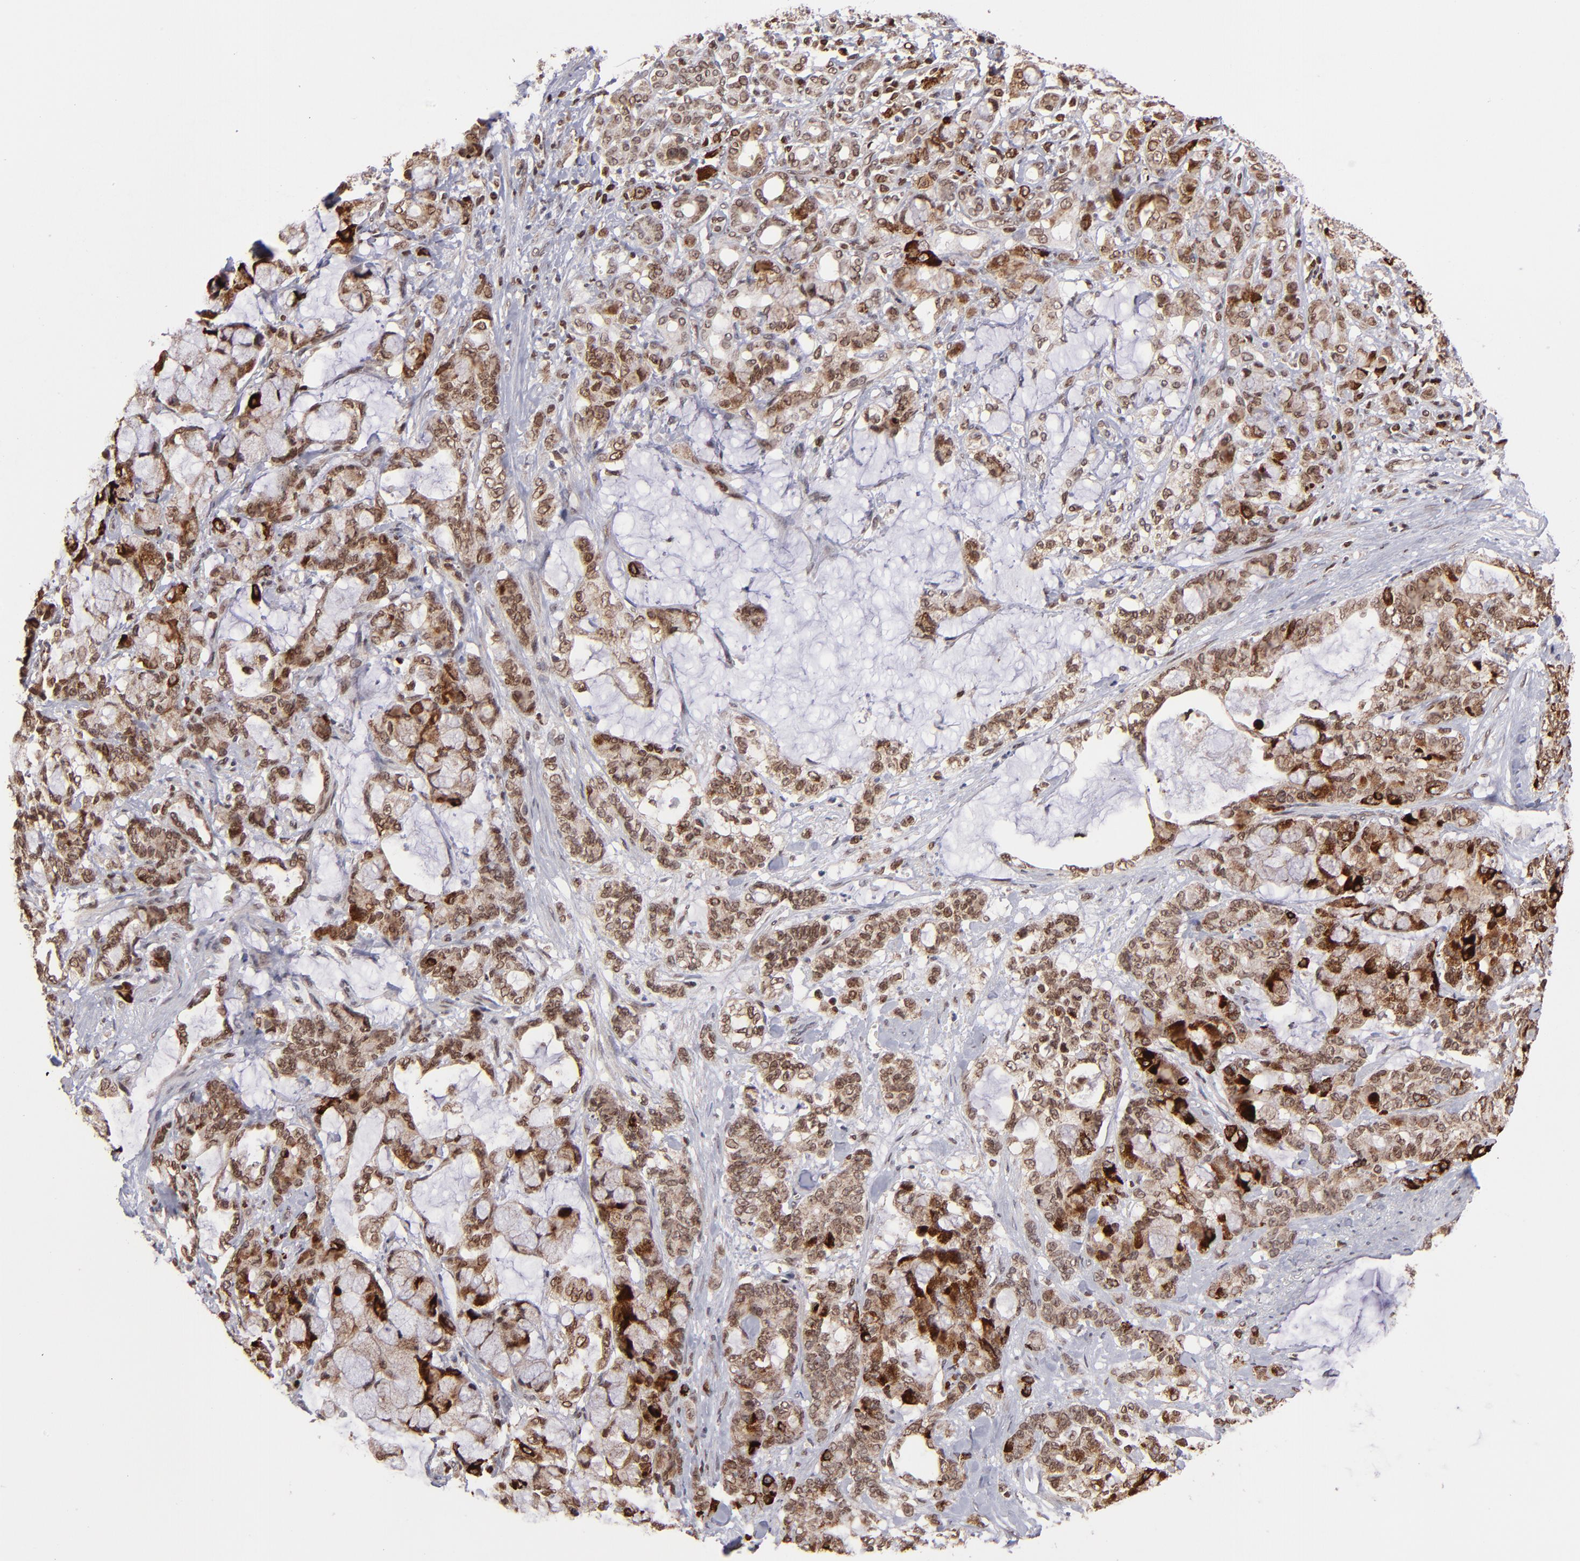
{"staining": {"intensity": "moderate", "quantity": ">75%", "location": "cytoplasmic/membranous,nuclear"}, "tissue": "pancreatic cancer", "cell_type": "Tumor cells", "image_type": "cancer", "snomed": [{"axis": "morphology", "description": "Adenocarcinoma, NOS"}, {"axis": "topography", "description": "Pancreas"}], "caption": "About >75% of tumor cells in adenocarcinoma (pancreatic) display moderate cytoplasmic/membranous and nuclear protein expression as visualized by brown immunohistochemical staining.", "gene": "TOP1MT", "patient": {"sex": "female", "age": 73}}